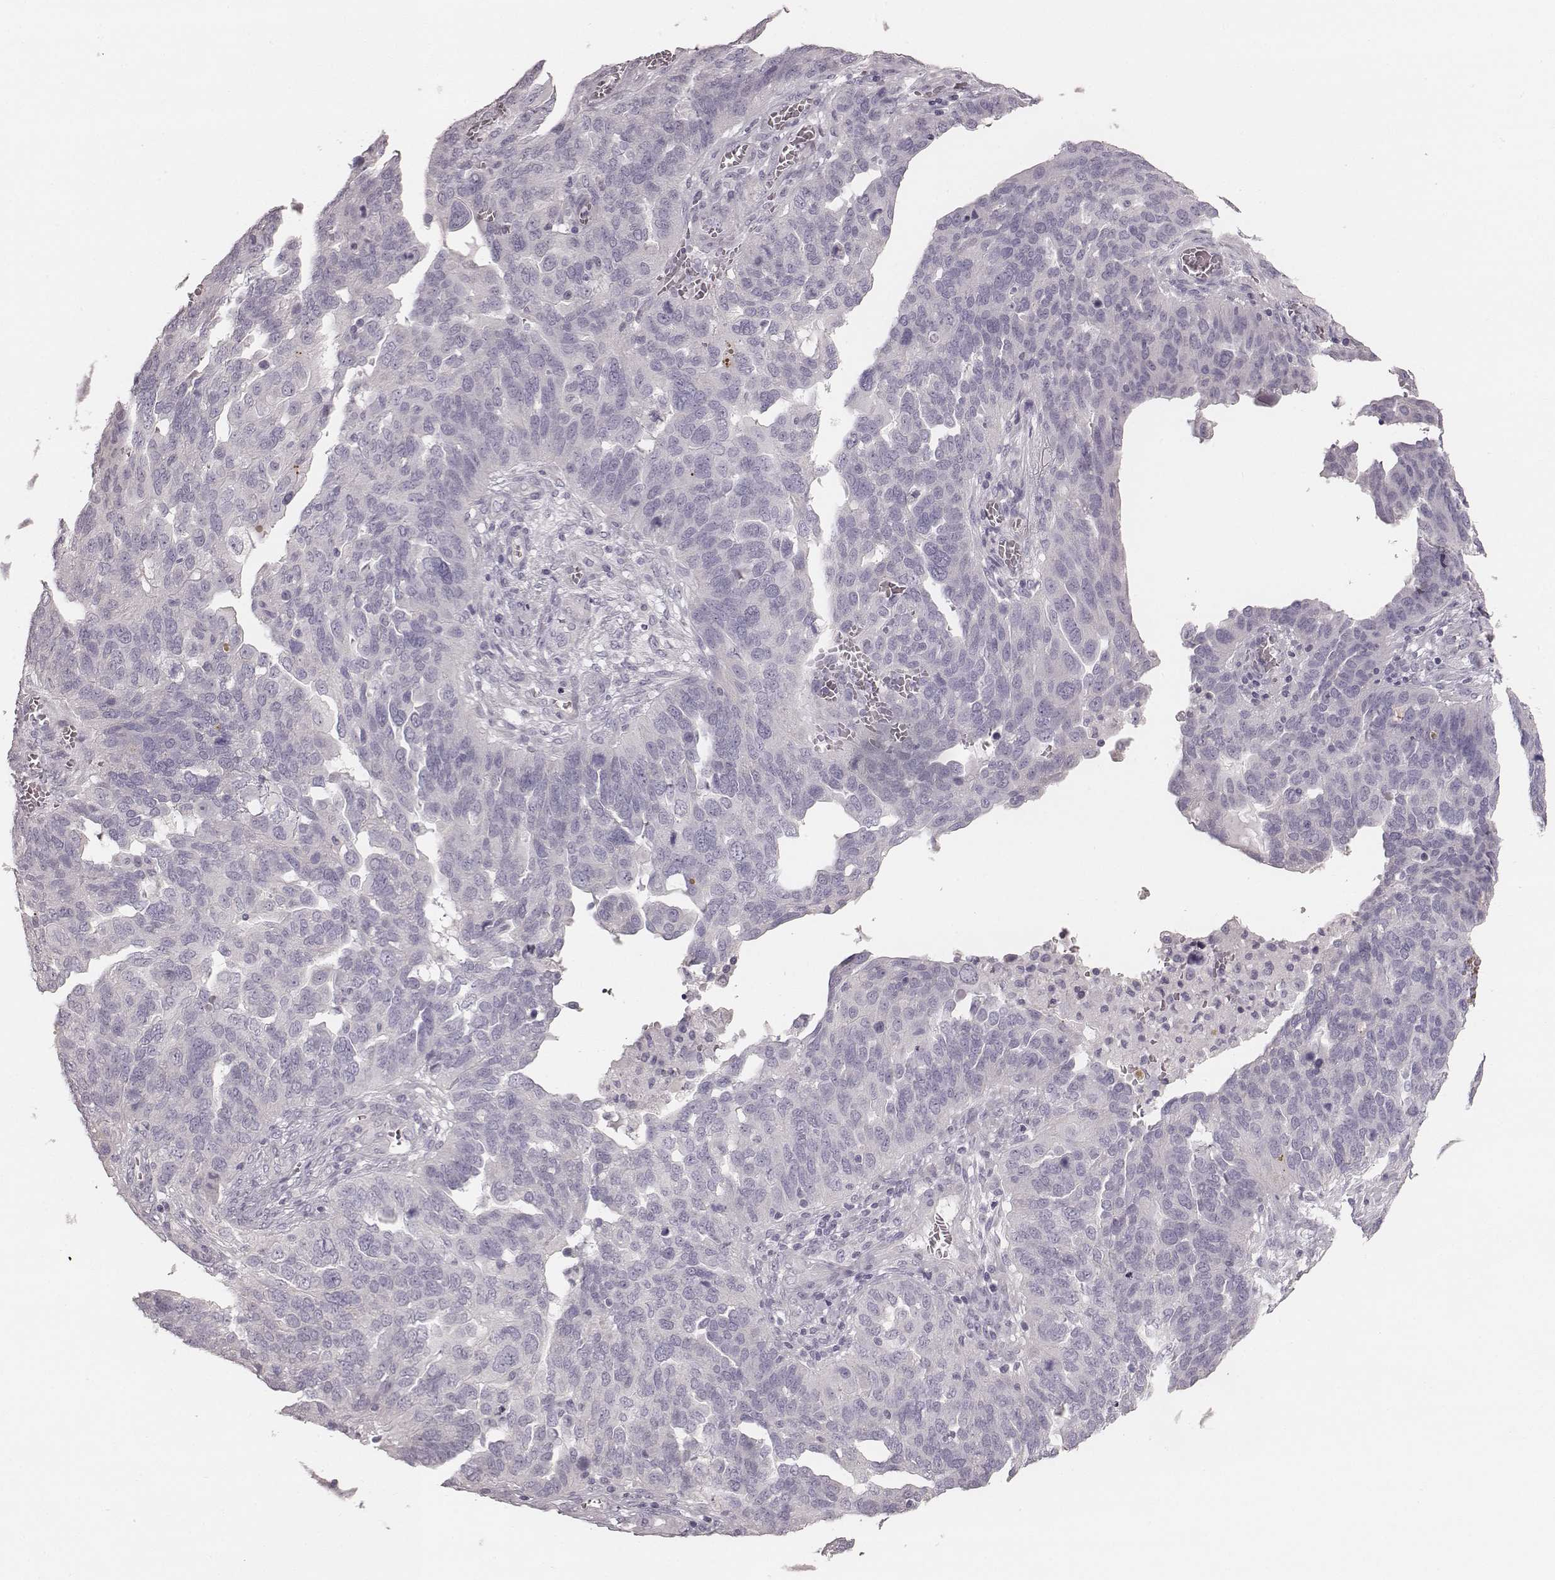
{"staining": {"intensity": "negative", "quantity": "none", "location": "none"}, "tissue": "ovarian cancer", "cell_type": "Tumor cells", "image_type": "cancer", "snomed": [{"axis": "morphology", "description": "Carcinoma, endometroid"}, {"axis": "topography", "description": "Soft tissue"}, {"axis": "topography", "description": "Ovary"}], "caption": "High power microscopy histopathology image of an IHC photomicrograph of ovarian endometroid carcinoma, revealing no significant positivity in tumor cells.", "gene": "ZP4", "patient": {"sex": "female", "age": 52}}